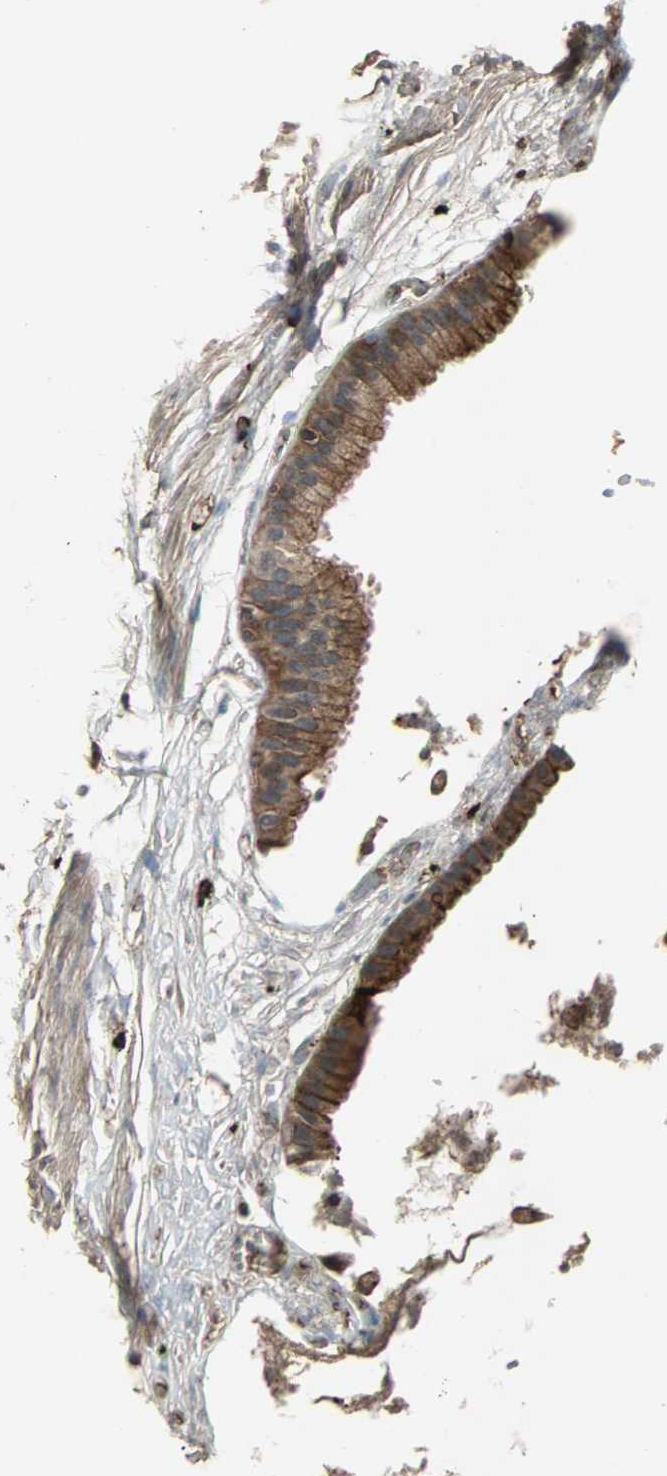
{"staining": {"intensity": "strong", "quantity": ">75%", "location": "cytoplasmic/membranous"}, "tissue": "gallbladder", "cell_type": "Glandular cells", "image_type": "normal", "snomed": [{"axis": "morphology", "description": "Normal tissue, NOS"}, {"axis": "topography", "description": "Gallbladder"}], "caption": "Immunohistochemistry staining of normal gallbladder, which shows high levels of strong cytoplasmic/membranous staining in about >75% of glandular cells indicating strong cytoplasmic/membranous protein staining. The staining was performed using DAB (3,3'-diaminobenzidine) (brown) for protein detection and nuclei were counterstained in hematoxylin (blue).", "gene": "NDRG1", "patient": {"sex": "female", "age": 63}}